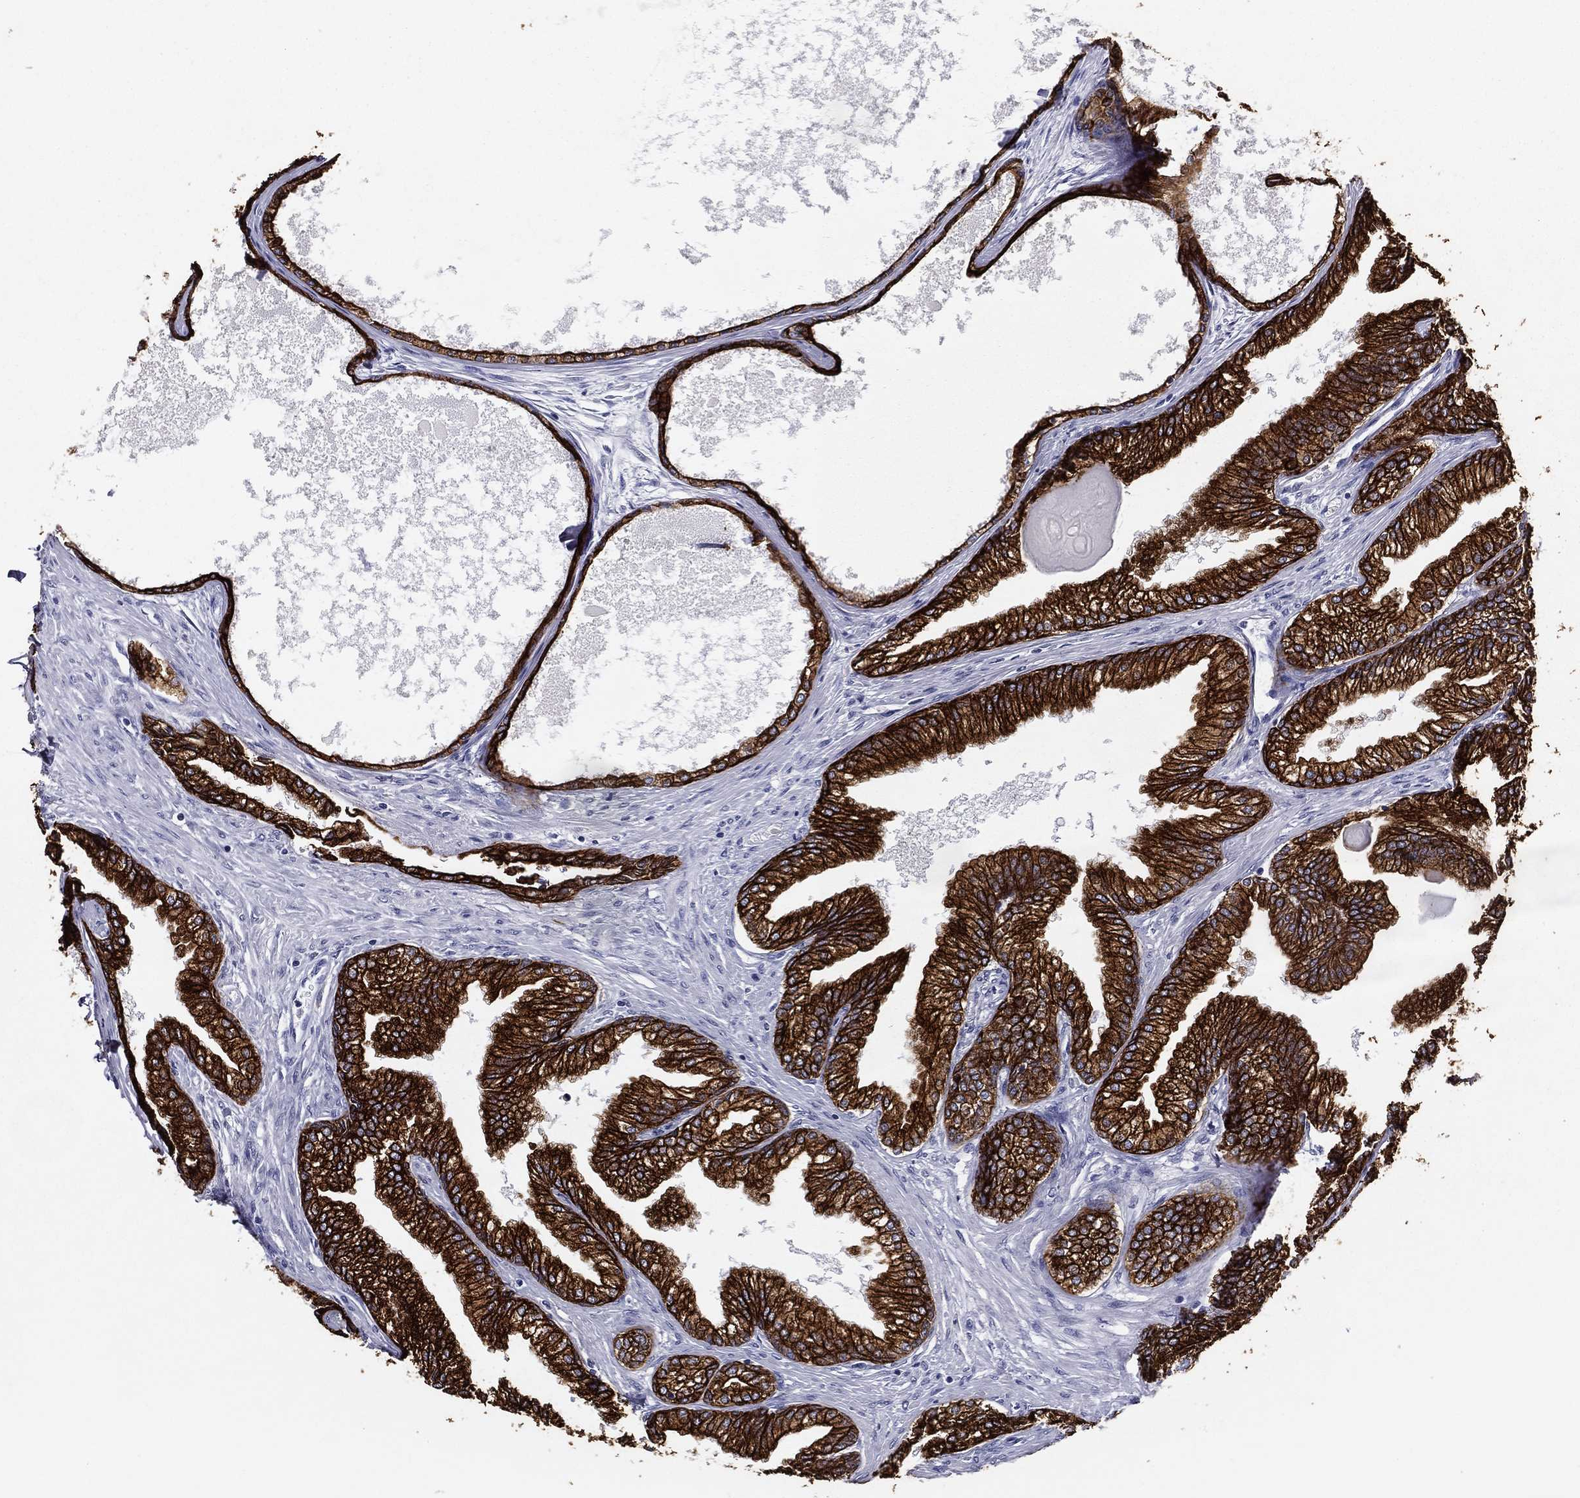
{"staining": {"intensity": "strong", "quantity": ">75%", "location": "cytoplasmic/membranous"}, "tissue": "prostate", "cell_type": "Glandular cells", "image_type": "normal", "snomed": [{"axis": "morphology", "description": "Normal tissue, NOS"}, {"axis": "topography", "description": "Prostate"}], "caption": "High-magnification brightfield microscopy of normal prostate stained with DAB (3,3'-diaminobenzidine) (brown) and counterstained with hematoxylin (blue). glandular cells exhibit strong cytoplasmic/membranous positivity is present in approximately>75% of cells.", "gene": "KRT7", "patient": {"sex": "male", "age": 72}}